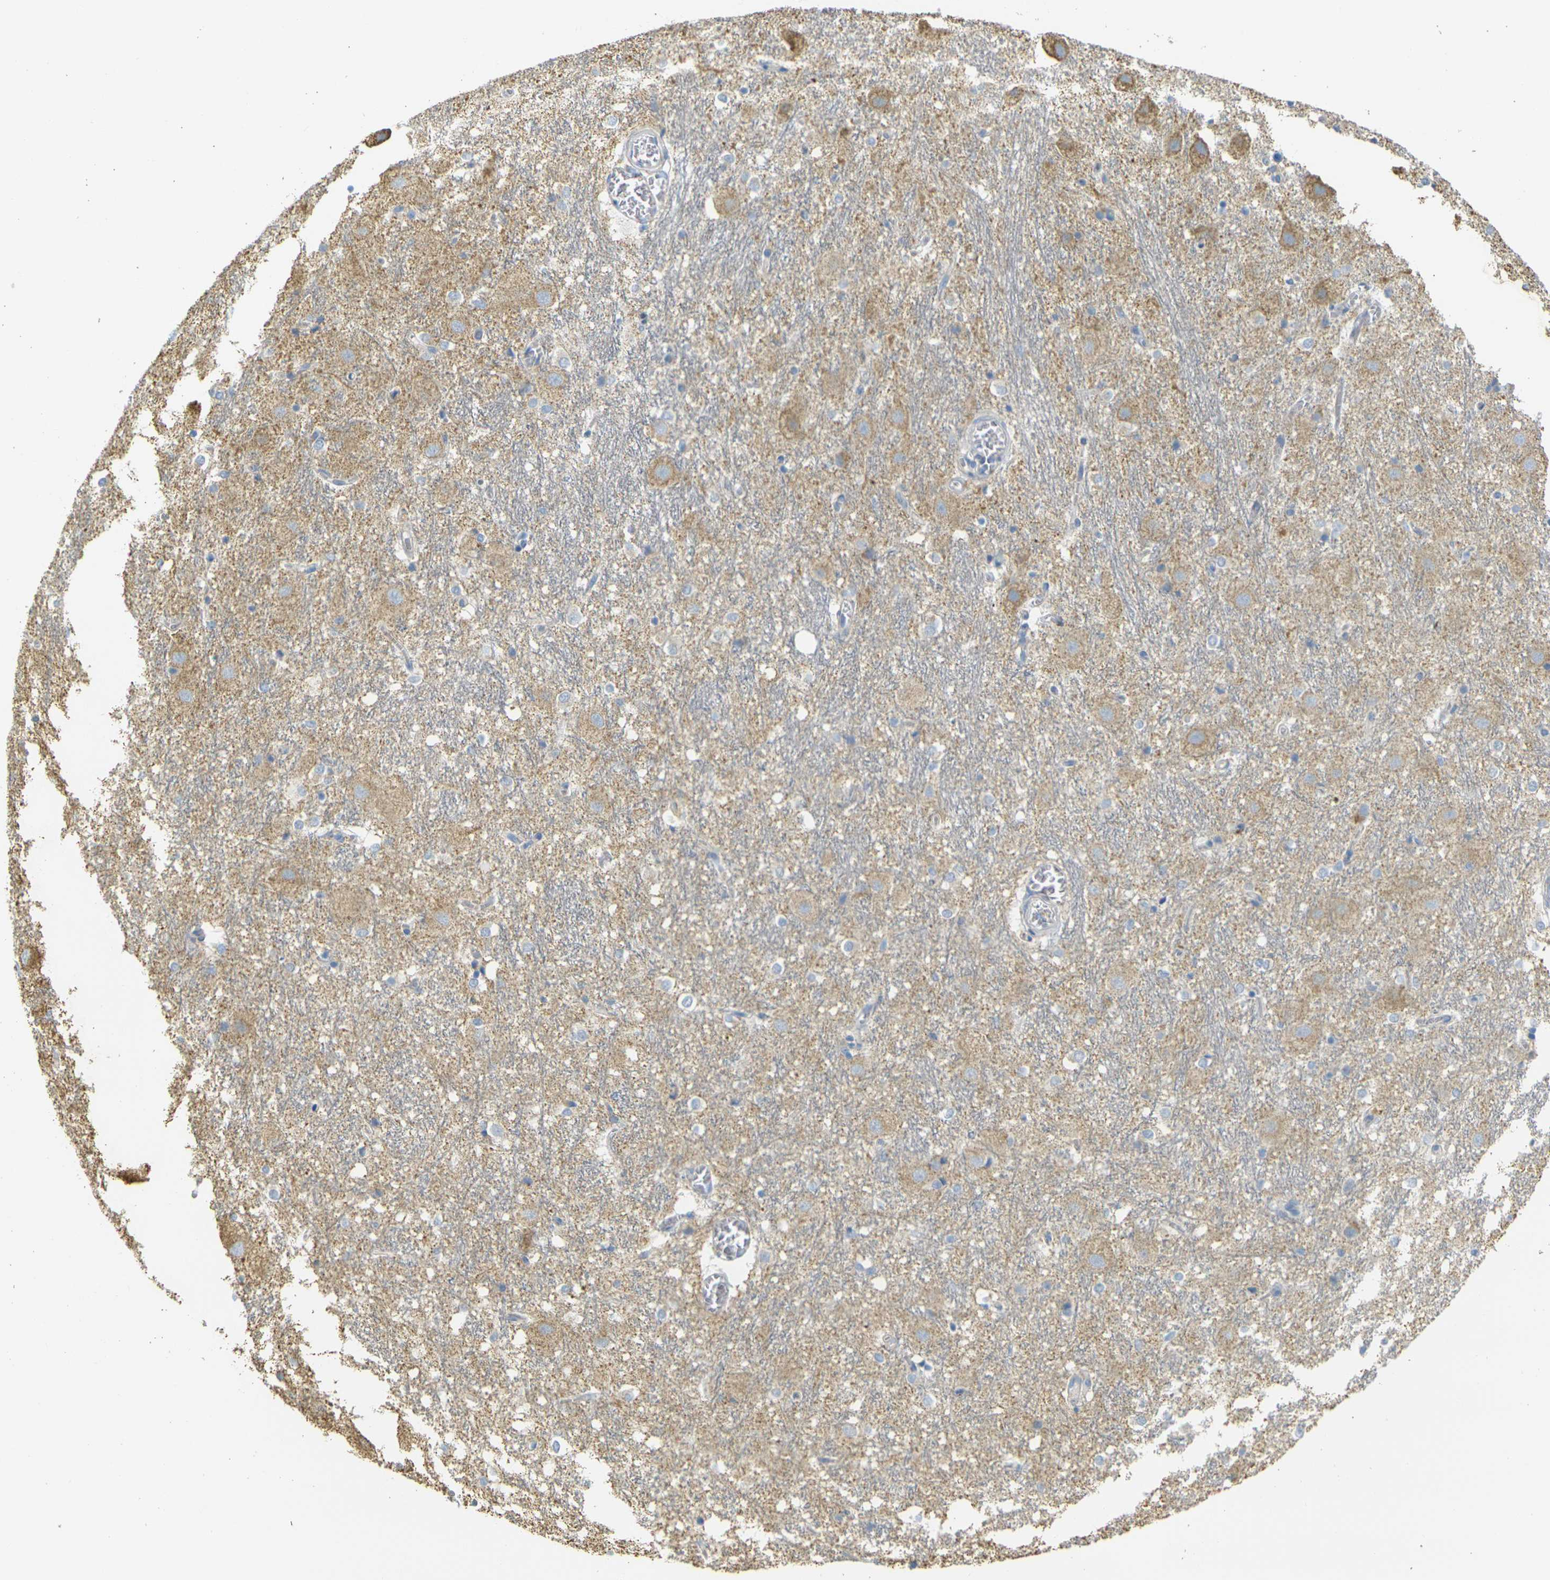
{"staining": {"intensity": "weak", "quantity": "<25%", "location": "cytoplasmic/membranous"}, "tissue": "hippocampus", "cell_type": "Glial cells", "image_type": "normal", "snomed": [{"axis": "morphology", "description": "Normal tissue, NOS"}, {"axis": "topography", "description": "Hippocampus"}], "caption": "Glial cells are negative for brown protein staining in benign hippocampus. (DAB (3,3'-diaminobenzidine) immunohistochemistry with hematoxylin counter stain).", "gene": "PARD6B", "patient": {"sex": "female", "age": 19}}